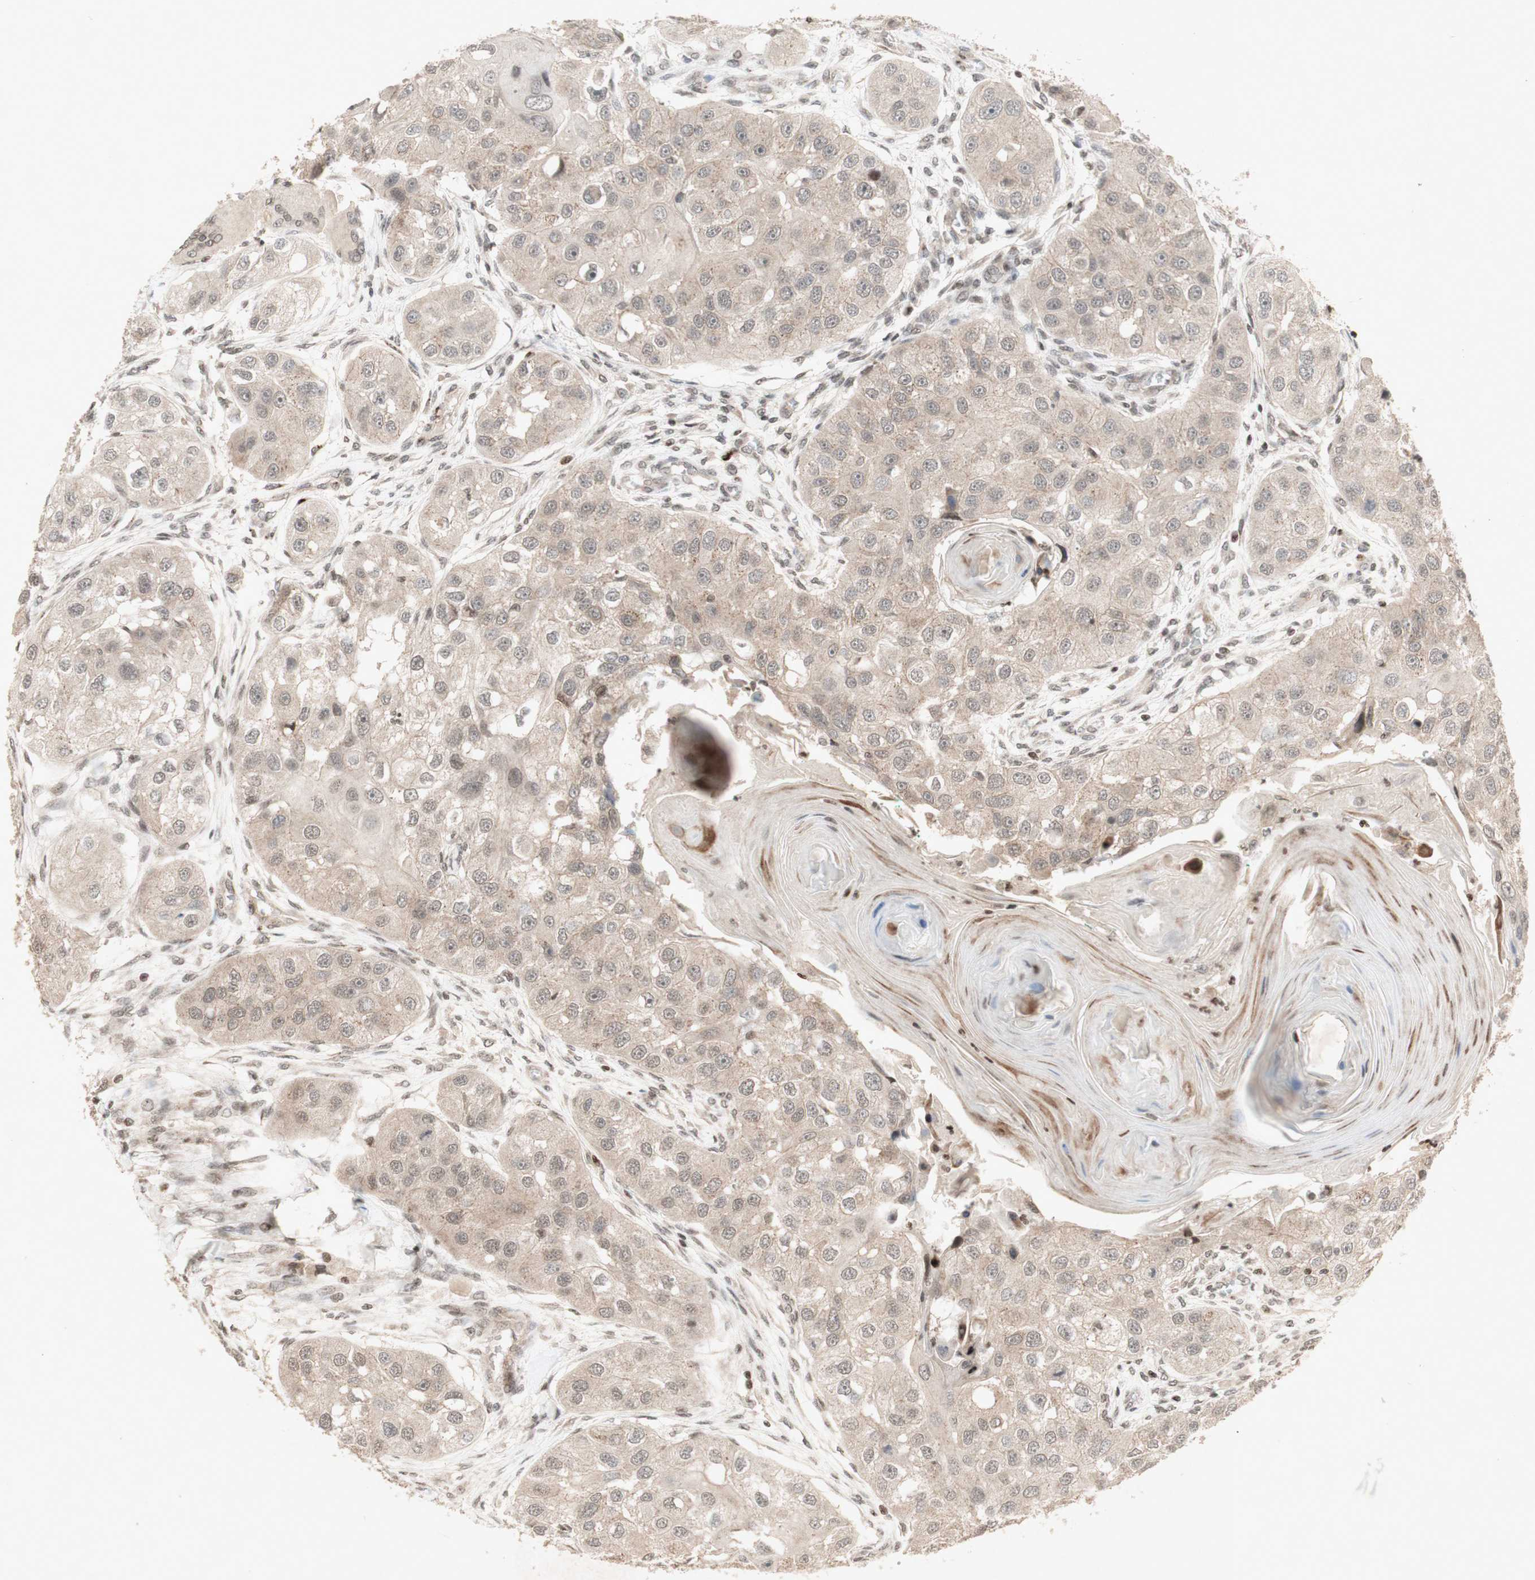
{"staining": {"intensity": "weak", "quantity": ">75%", "location": "cytoplasmic/membranous"}, "tissue": "head and neck cancer", "cell_type": "Tumor cells", "image_type": "cancer", "snomed": [{"axis": "morphology", "description": "Normal tissue, NOS"}, {"axis": "morphology", "description": "Squamous cell carcinoma, NOS"}, {"axis": "topography", "description": "Skeletal muscle"}, {"axis": "topography", "description": "Head-Neck"}], "caption": "Tumor cells reveal low levels of weak cytoplasmic/membranous staining in about >75% of cells in head and neck cancer (squamous cell carcinoma).", "gene": "PLXNA1", "patient": {"sex": "male", "age": 51}}